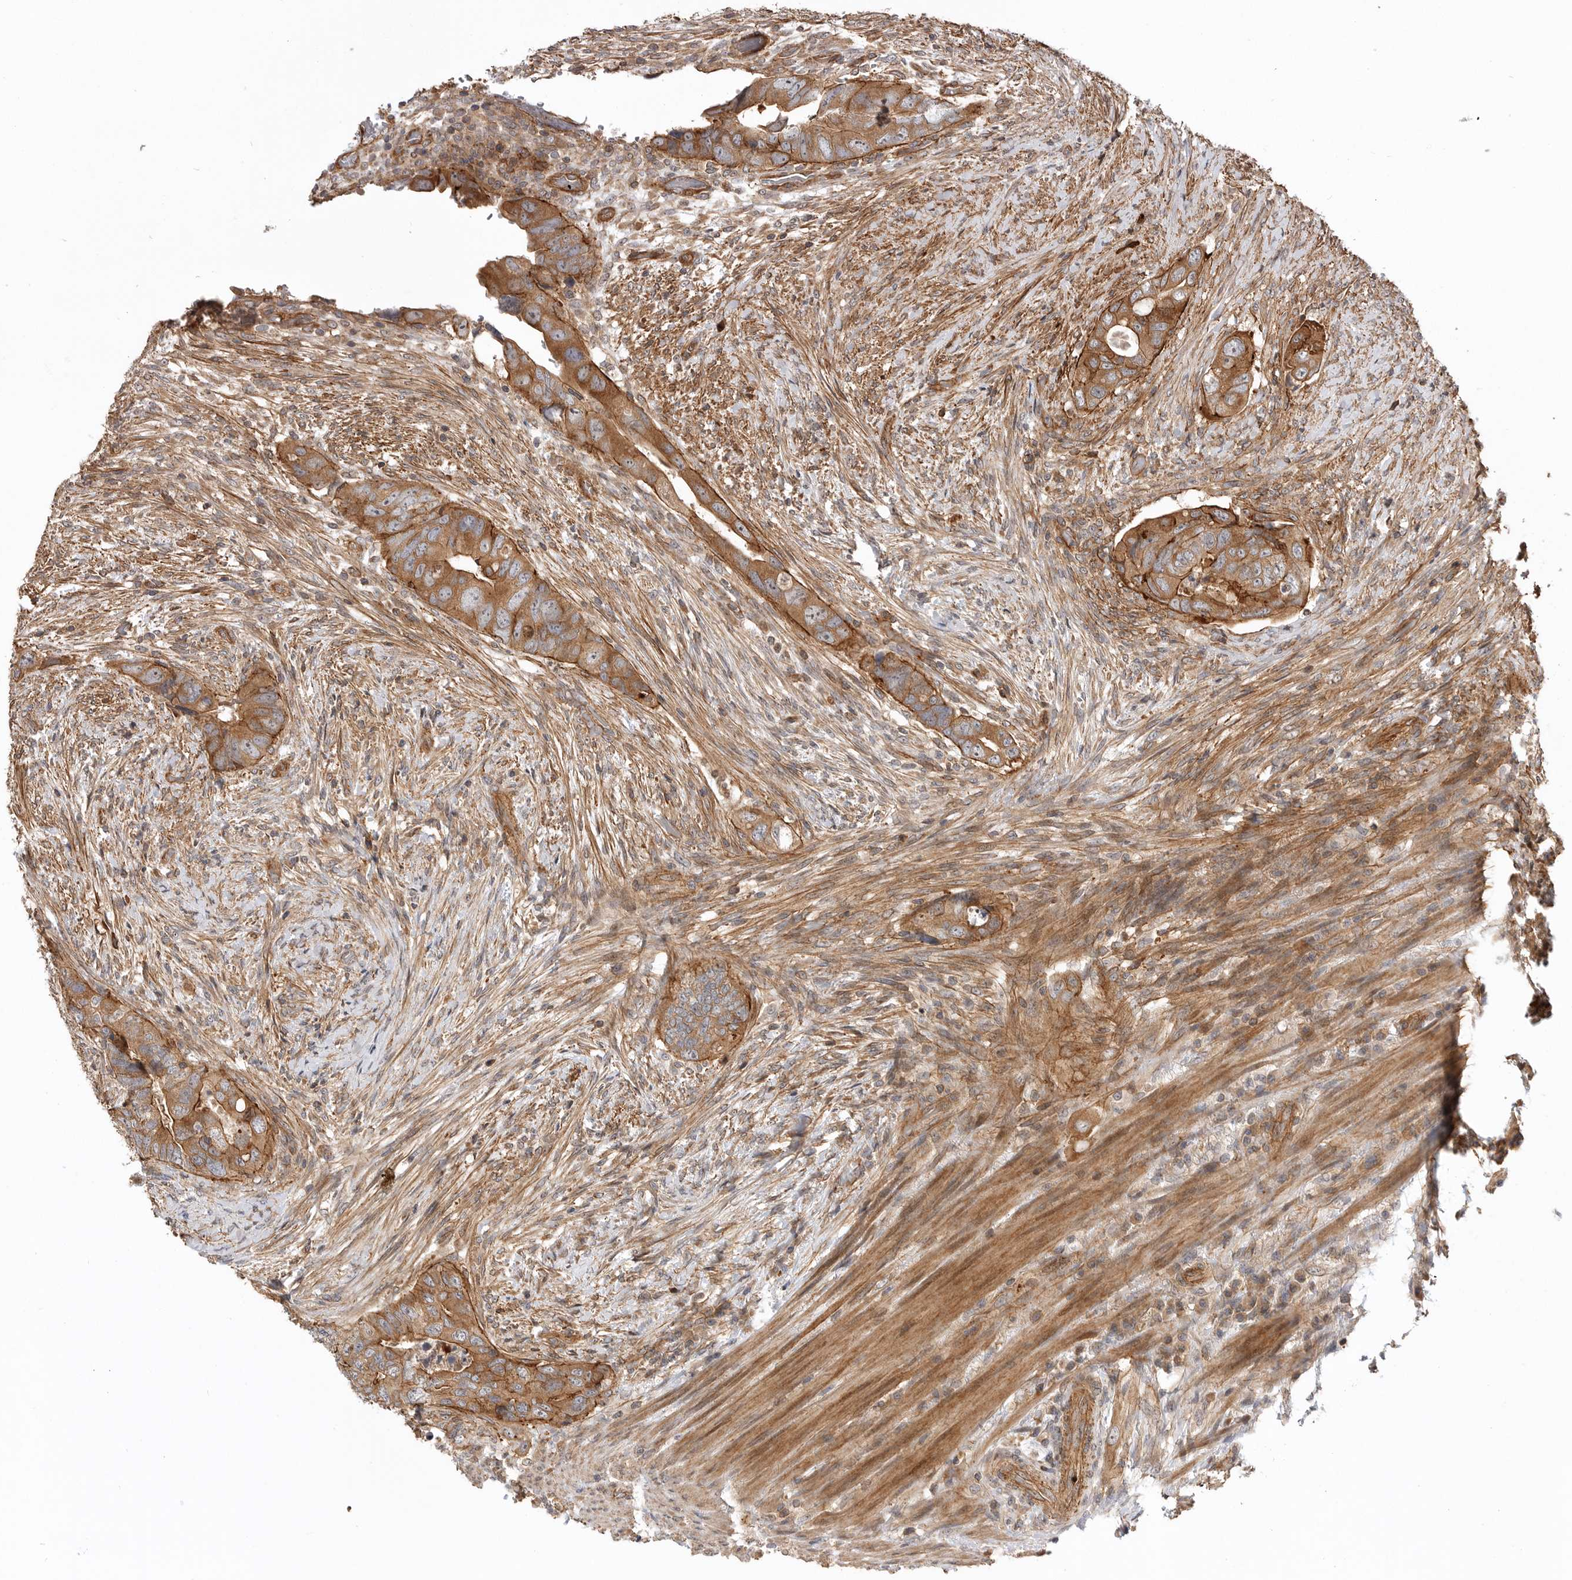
{"staining": {"intensity": "moderate", "quantity": ">75%", "location": "cytoplasmic/membranous"}, "tissue": "colorectal cancer", "cell_type": "Tumor cells", "image_type": "cancer", "snomed": [{"axis": "morphology", "description": "Adenocarcinoma, NOS"}, {"axis": "topography", "description": "Rectum"}], "caption": "Immunohistochemistry (IHC) of adenocarcinoma (colorectal) exhibits medium levels of moderate cytoplasmic/membranous positivity in approximately >75% of tumor cells.", "gene": "GPATCH2", "patient": {"sex": "male", "age": 63}}